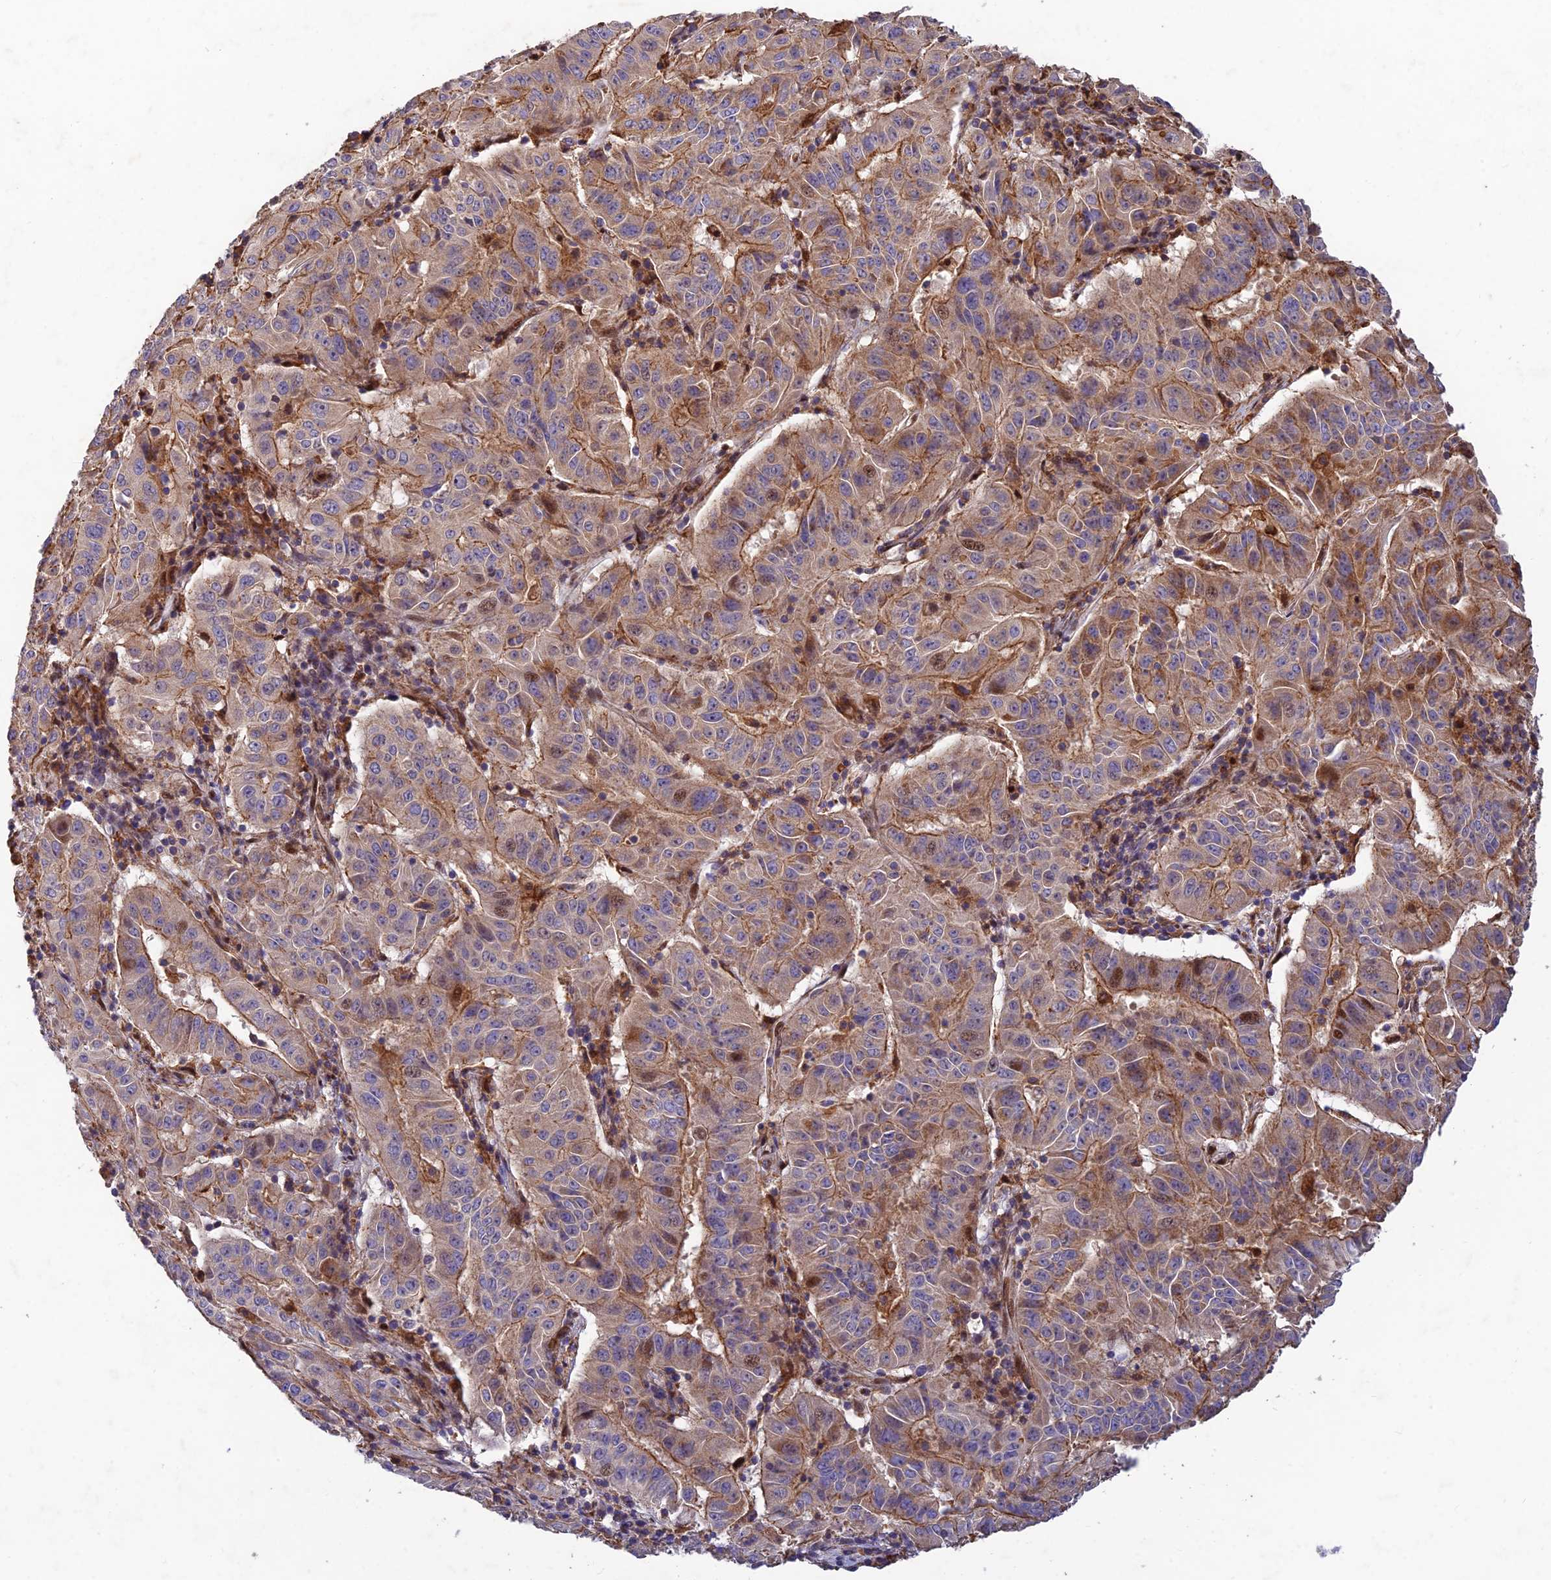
{"staining": {"intensity": "moderate", "quantity": "25%-75%", "location": "cytoplasmic/membranous"}, "tissue": "pancreatic cancer", "cell_type": "Tumor cells", "image_type": "cancer", "snomed": [{"axis": "morphology", "description": "Adenocarcinoma, NOS"}, {"axis": "topography", "description": "Pancreas"}], "caption": "The image reveals staining of pancreatic cancer (adenocarcinoma), revealing moderate cytoplasmic/membranous protein staining (brown color) within tumor cells.", "gene": "RELCH", "patient": {"sex": "male", "age": 63}}